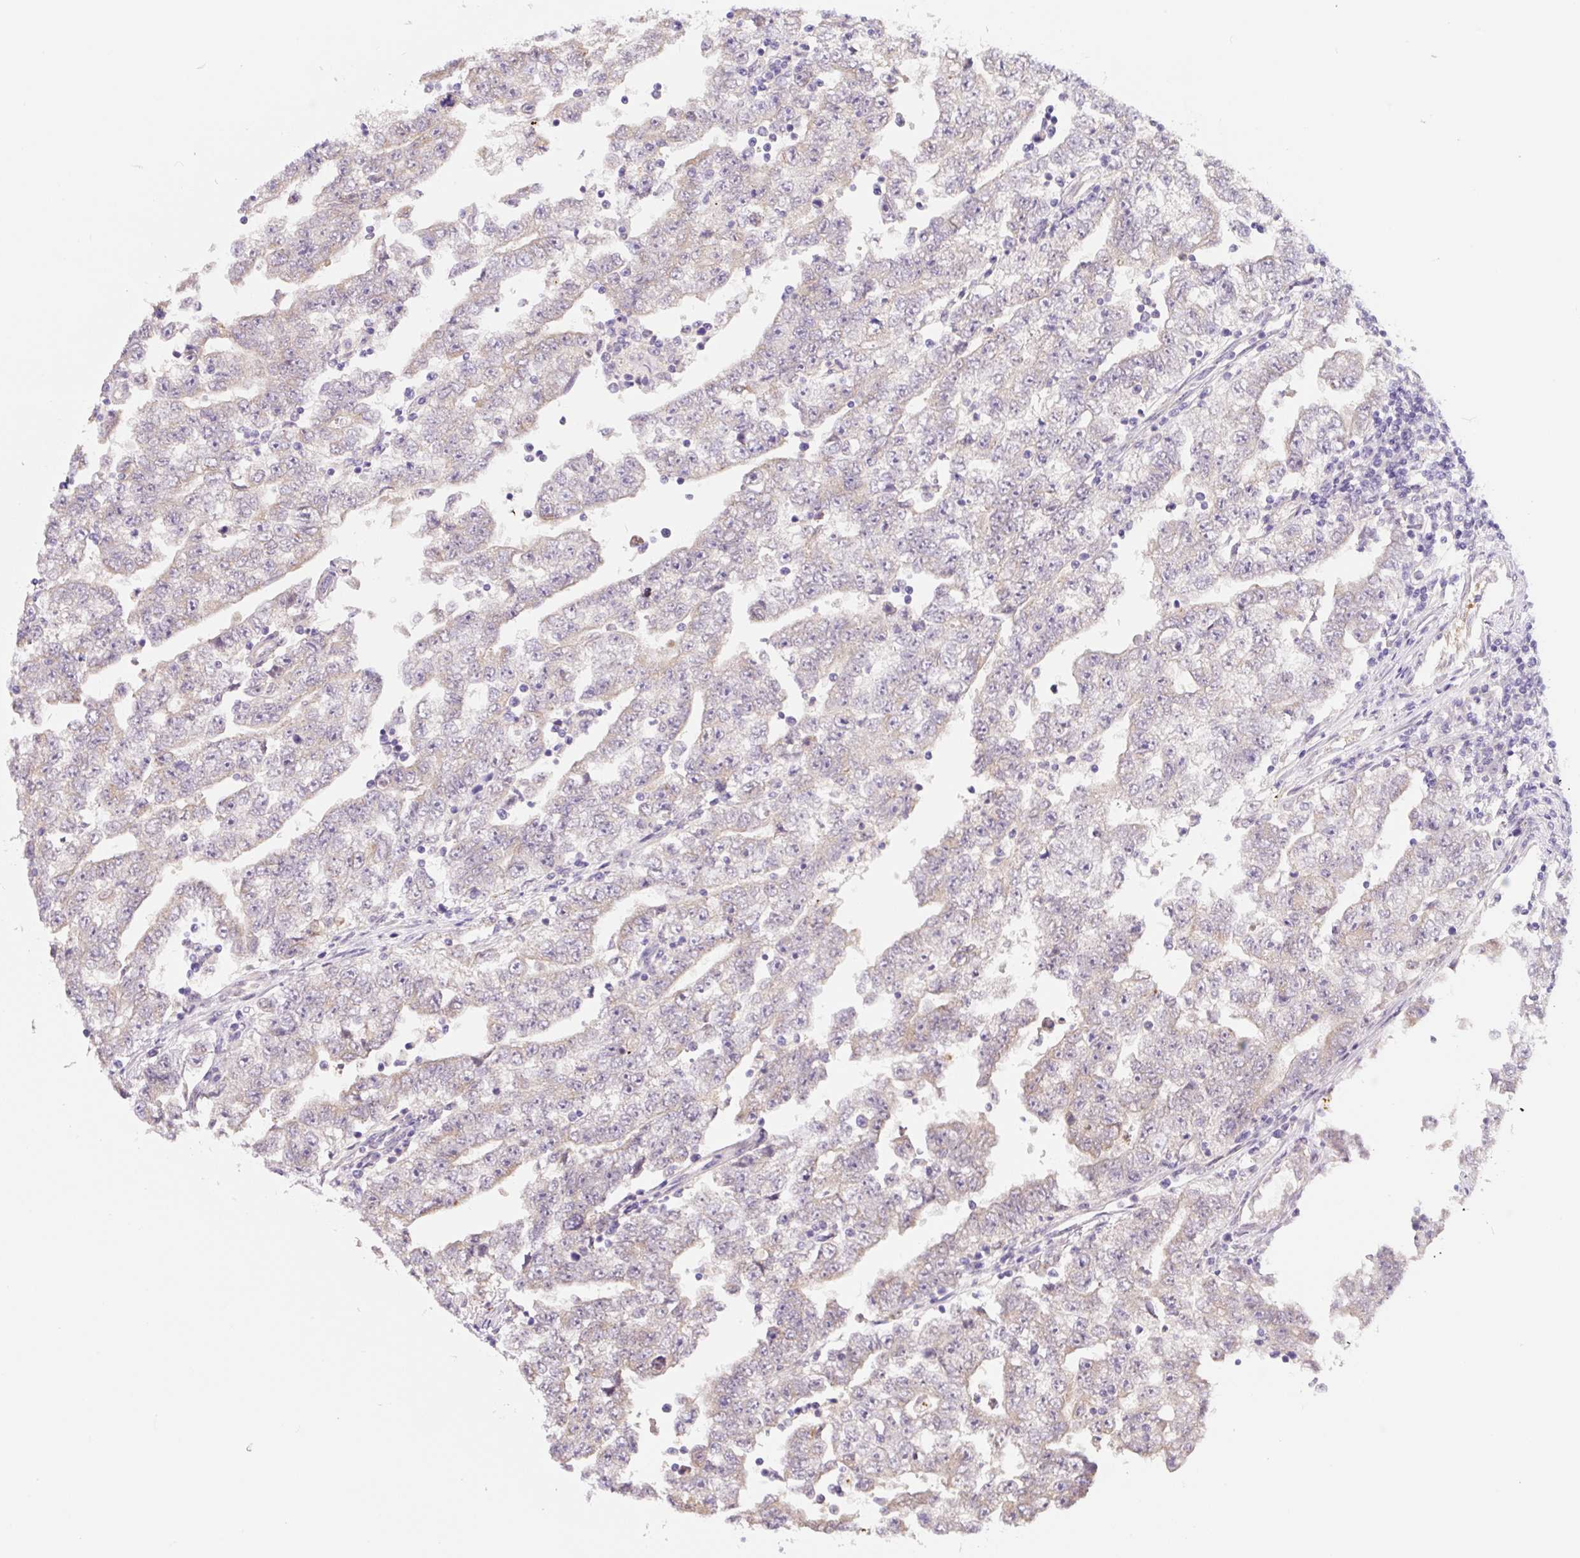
{"staining": {"intensity": "weak", "quantity": "<25%", "location": "cytoplasmic/membranous"}, "tissue": "testis cancer", "cell_type": "Tumor cells", "image_type": "cancer", "snomed": [{"axis": "morphology", "description": "Carcinoma, Embryonal, NOS"}, {"axis": "topography", "description": "Testis"}], "caption": "Immunohistochemistry (IHC) of embryonal carcinoma (testis) demonstrates no staining in tumor cells.", "gene": "ASRGL1", "patient": {"sex": "male", "age": 25}}